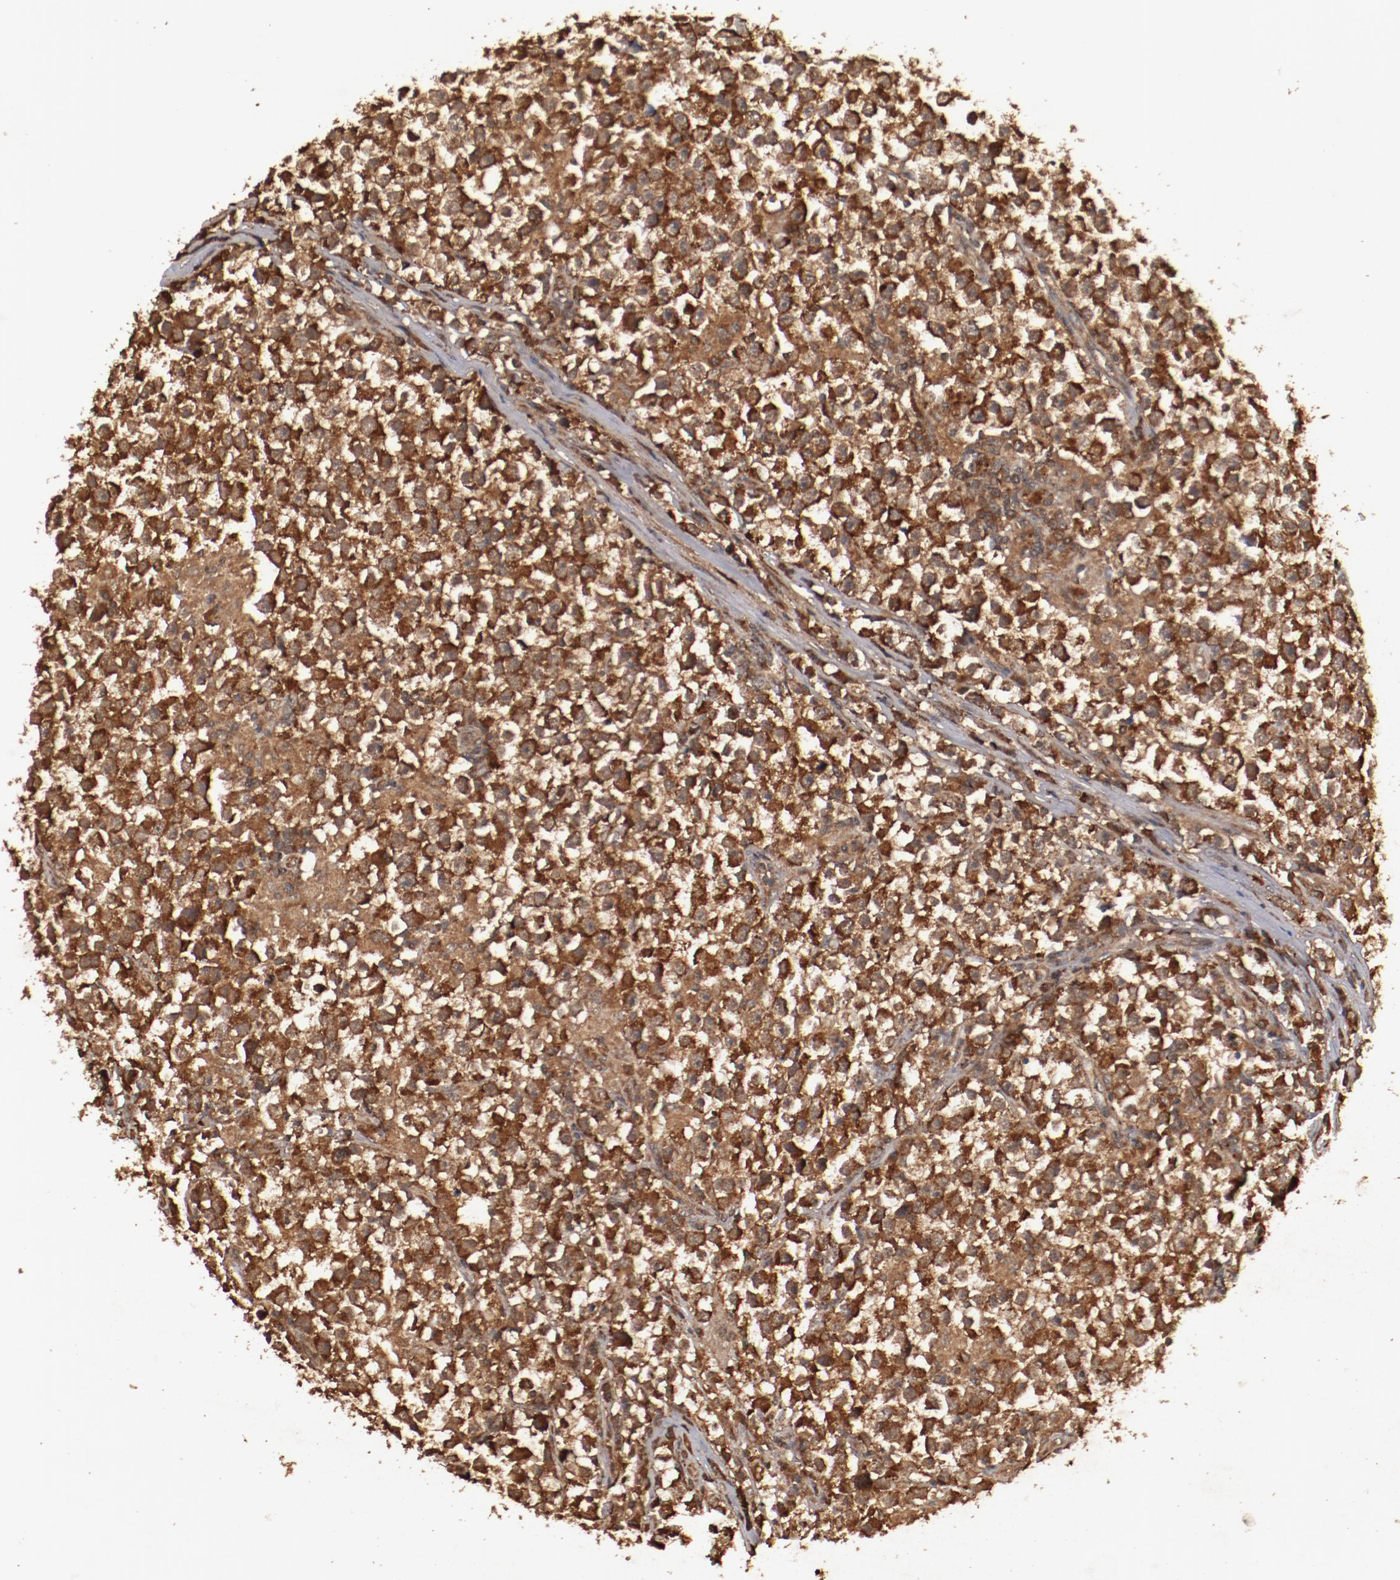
{"staining": {"intensity": "strong", "quantity": ">75%", "location": "cytoplasmic/membranous"}, "tissue": "testis cancer", "cell_type": "Tumor cells", "image_type": "cancer", "snomed": [{"axis": "morphology", "description": "Seminoma, NOS"}, {"axis": "topography", "description": "Testis"}], "caption": "This is an image of immunohistochemistry staining of testis cancer (seminoma), which shows strong staining in the cytoplasmic/membranous of tumor cells.", "gene": "TENM1", "patient": {"sex": "male", "age": 33}}